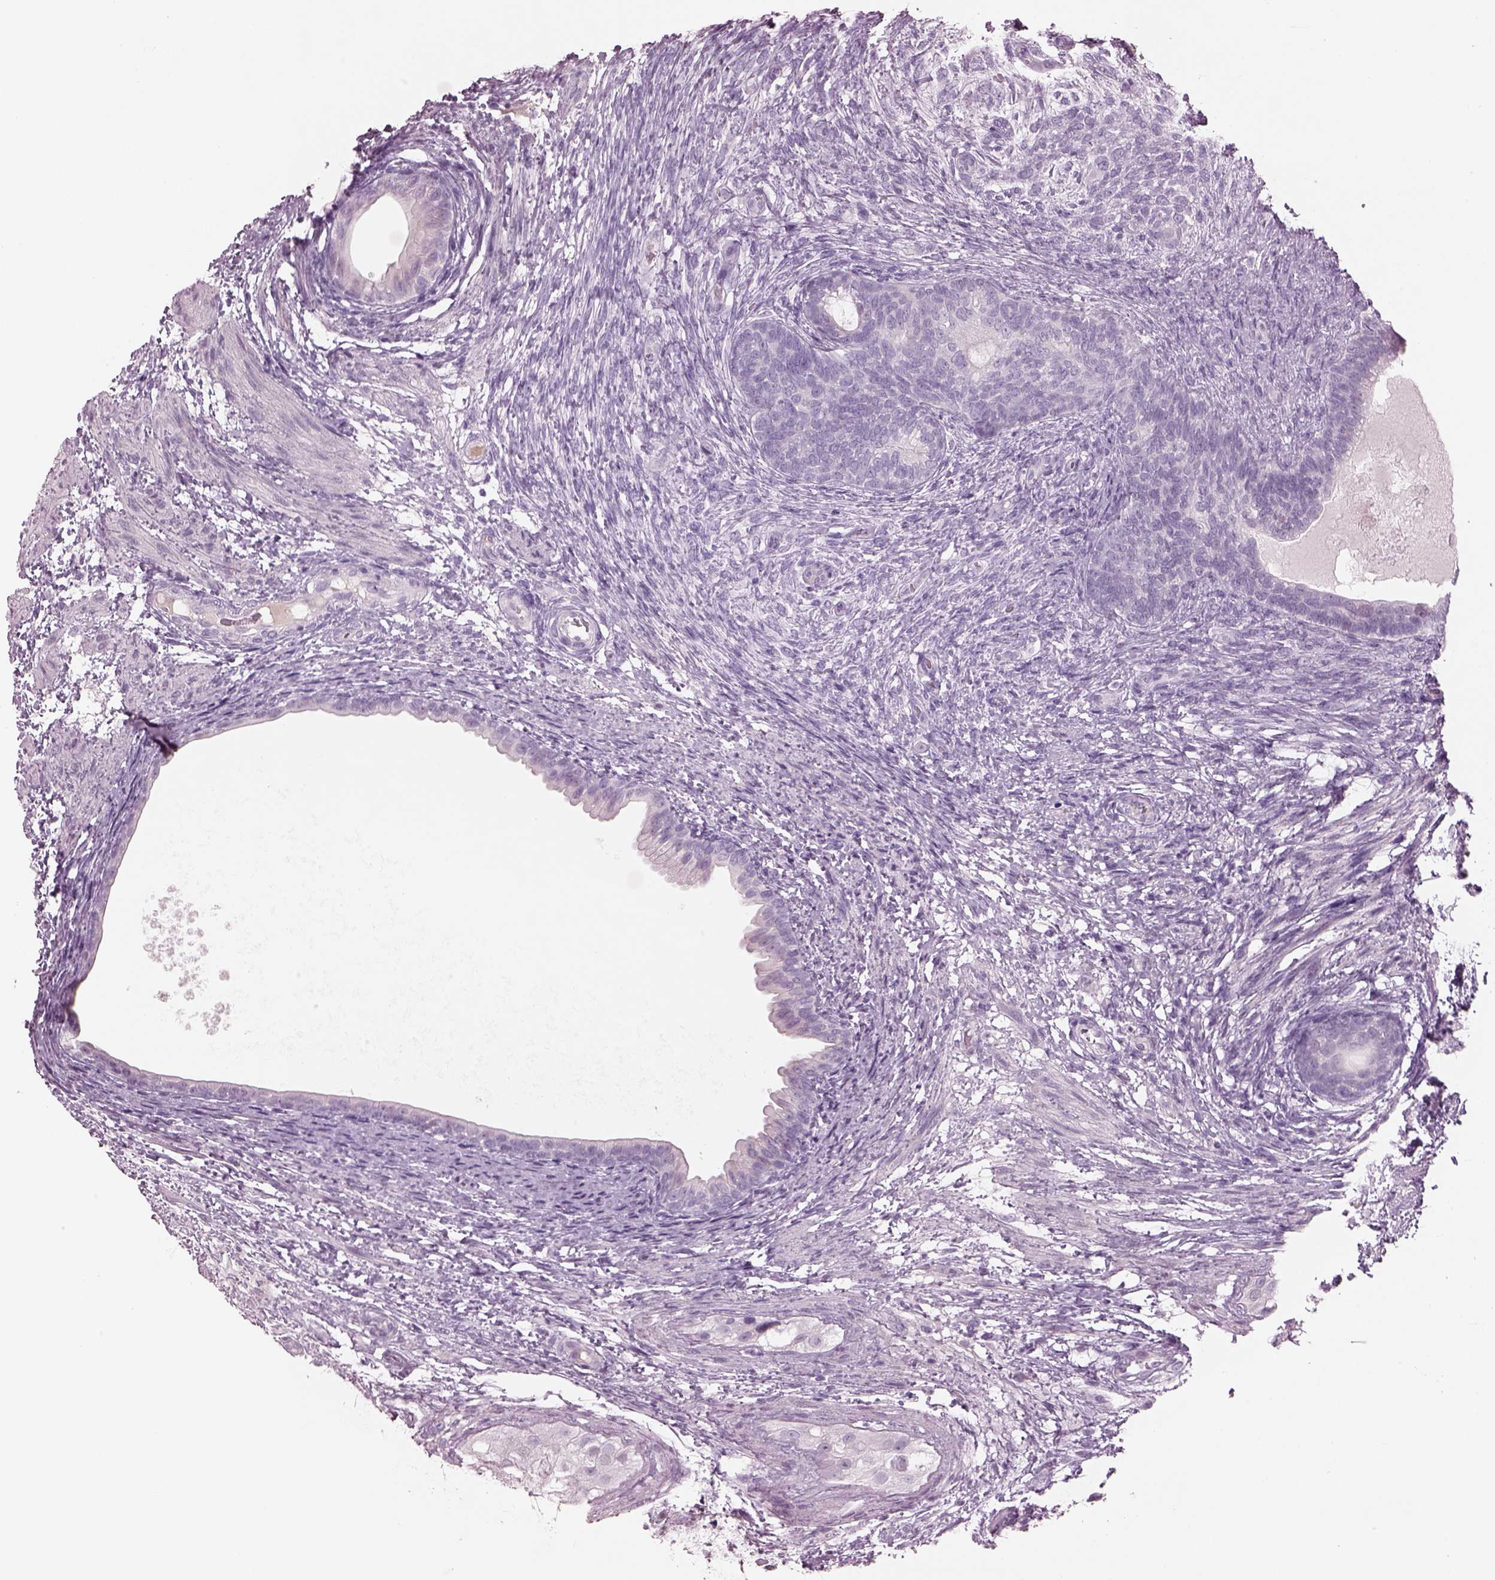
{"staining": {"intensity": "negative", "quantity": "none", "location": "none"}, "tissue": "testis cancer", "cell_type": "Tumor cells", "image_type": "cancer", "snomed": [{"axis": "morphology", "description": "Carcinoma, Embryonal, NOS"}, {"axis": "topography", "description": "Testis"}], "caption": "IHC of human testis embryonal carcinoma exhibits no staining in tumor cells. (IHC, brightfield microscopy, high magnification).", "gene": "CYLC1", "patient": {"sex": "male", "age": 24}}